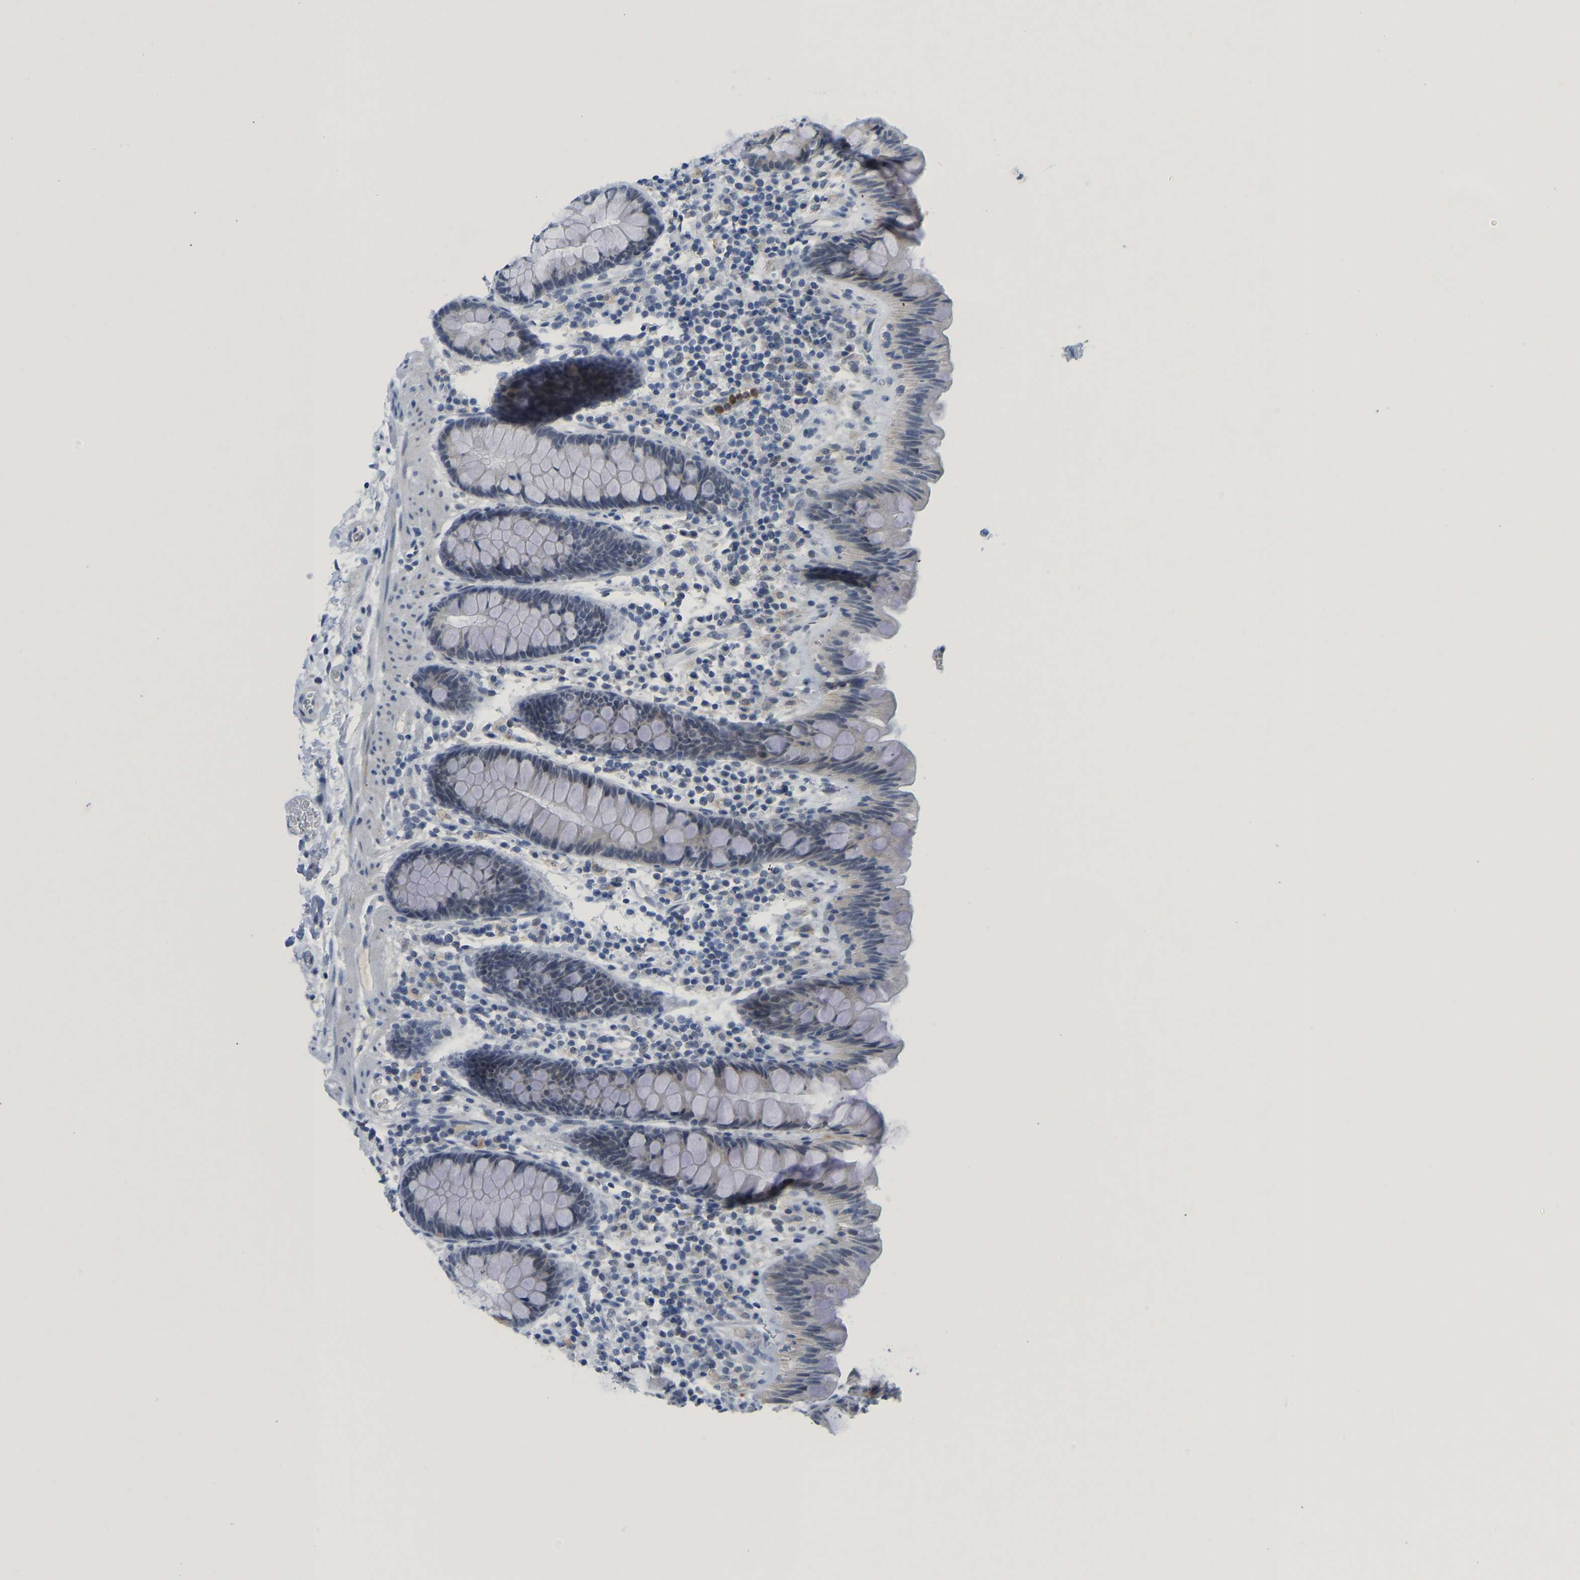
{"staining": {"intensity": "negative", "quantity": "none", "location": "none"}, "tissue": "colon", "cell_type": "Endothelial cells", "image_type": "normal", "snomed": [{"axis": "morphology", "description": "Normal tissue, NOS"}, {"axis": "topography", "description": "Colon"}], "caption": "Immunohistochemistry of normal human colon demonstrates no positivity in endothelial cells.", "gene": "TXNDC2", "patient": {"sex": "female", "age": 80}}